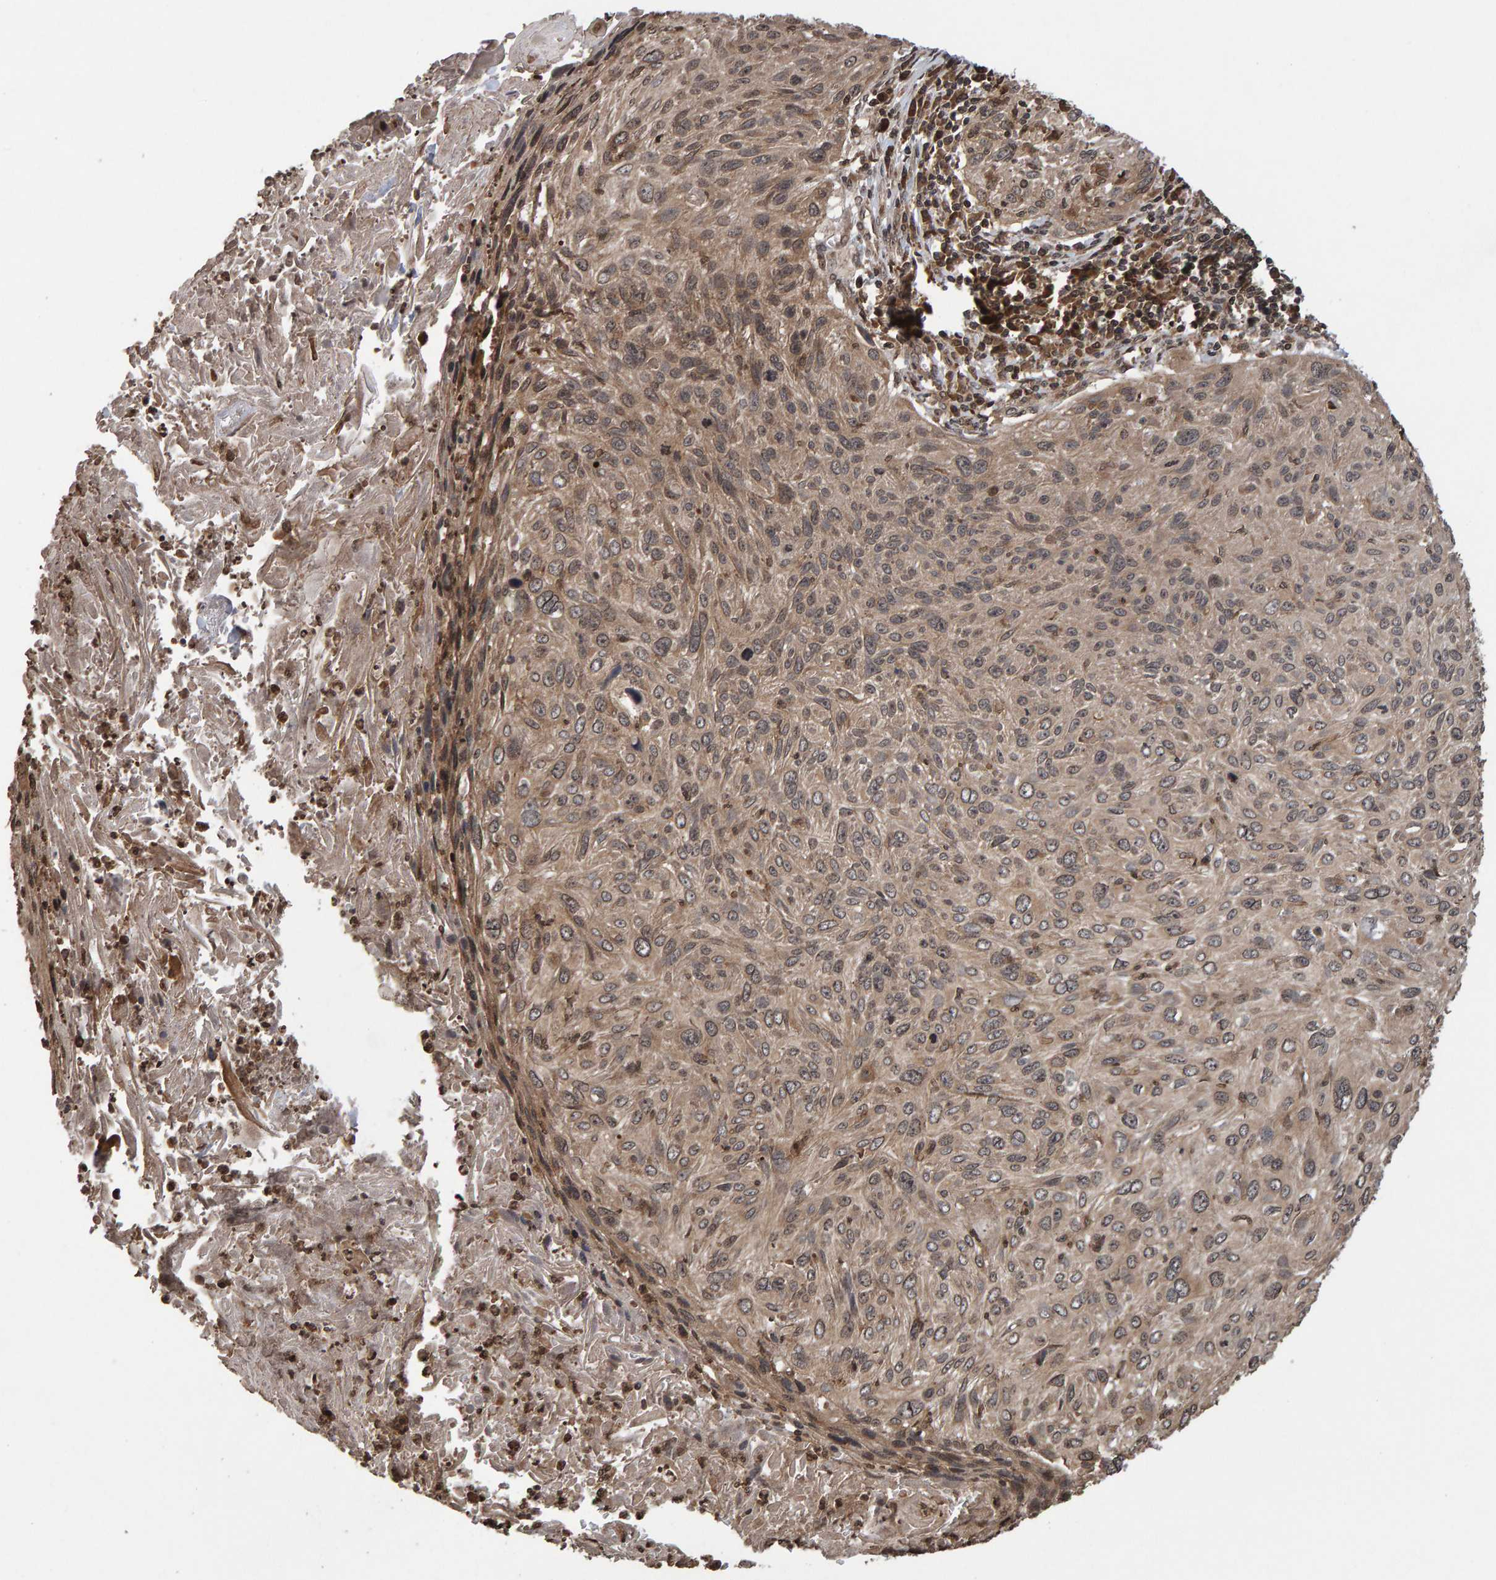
{"staining": {"intensity": "weak", "quantity": ">75%", "location": "cytoplasmic/membranous"}, "tissue": "cervical cancer", "cell_type": "Tumor cells", "image_type": "cancer", "snomed": [{"axis": "morphology", "description": "Squamous cell carcinoma, NOS"}, {"axis": "topography", "description": "Cervix"}], "caption": "An image of cervical cancer stained for a protein demonstrates weak cytoplasmic/membranous brown staining in tumor cells.", "gene": "GAB2", "patient": {"sex": "female", "age": 51}}